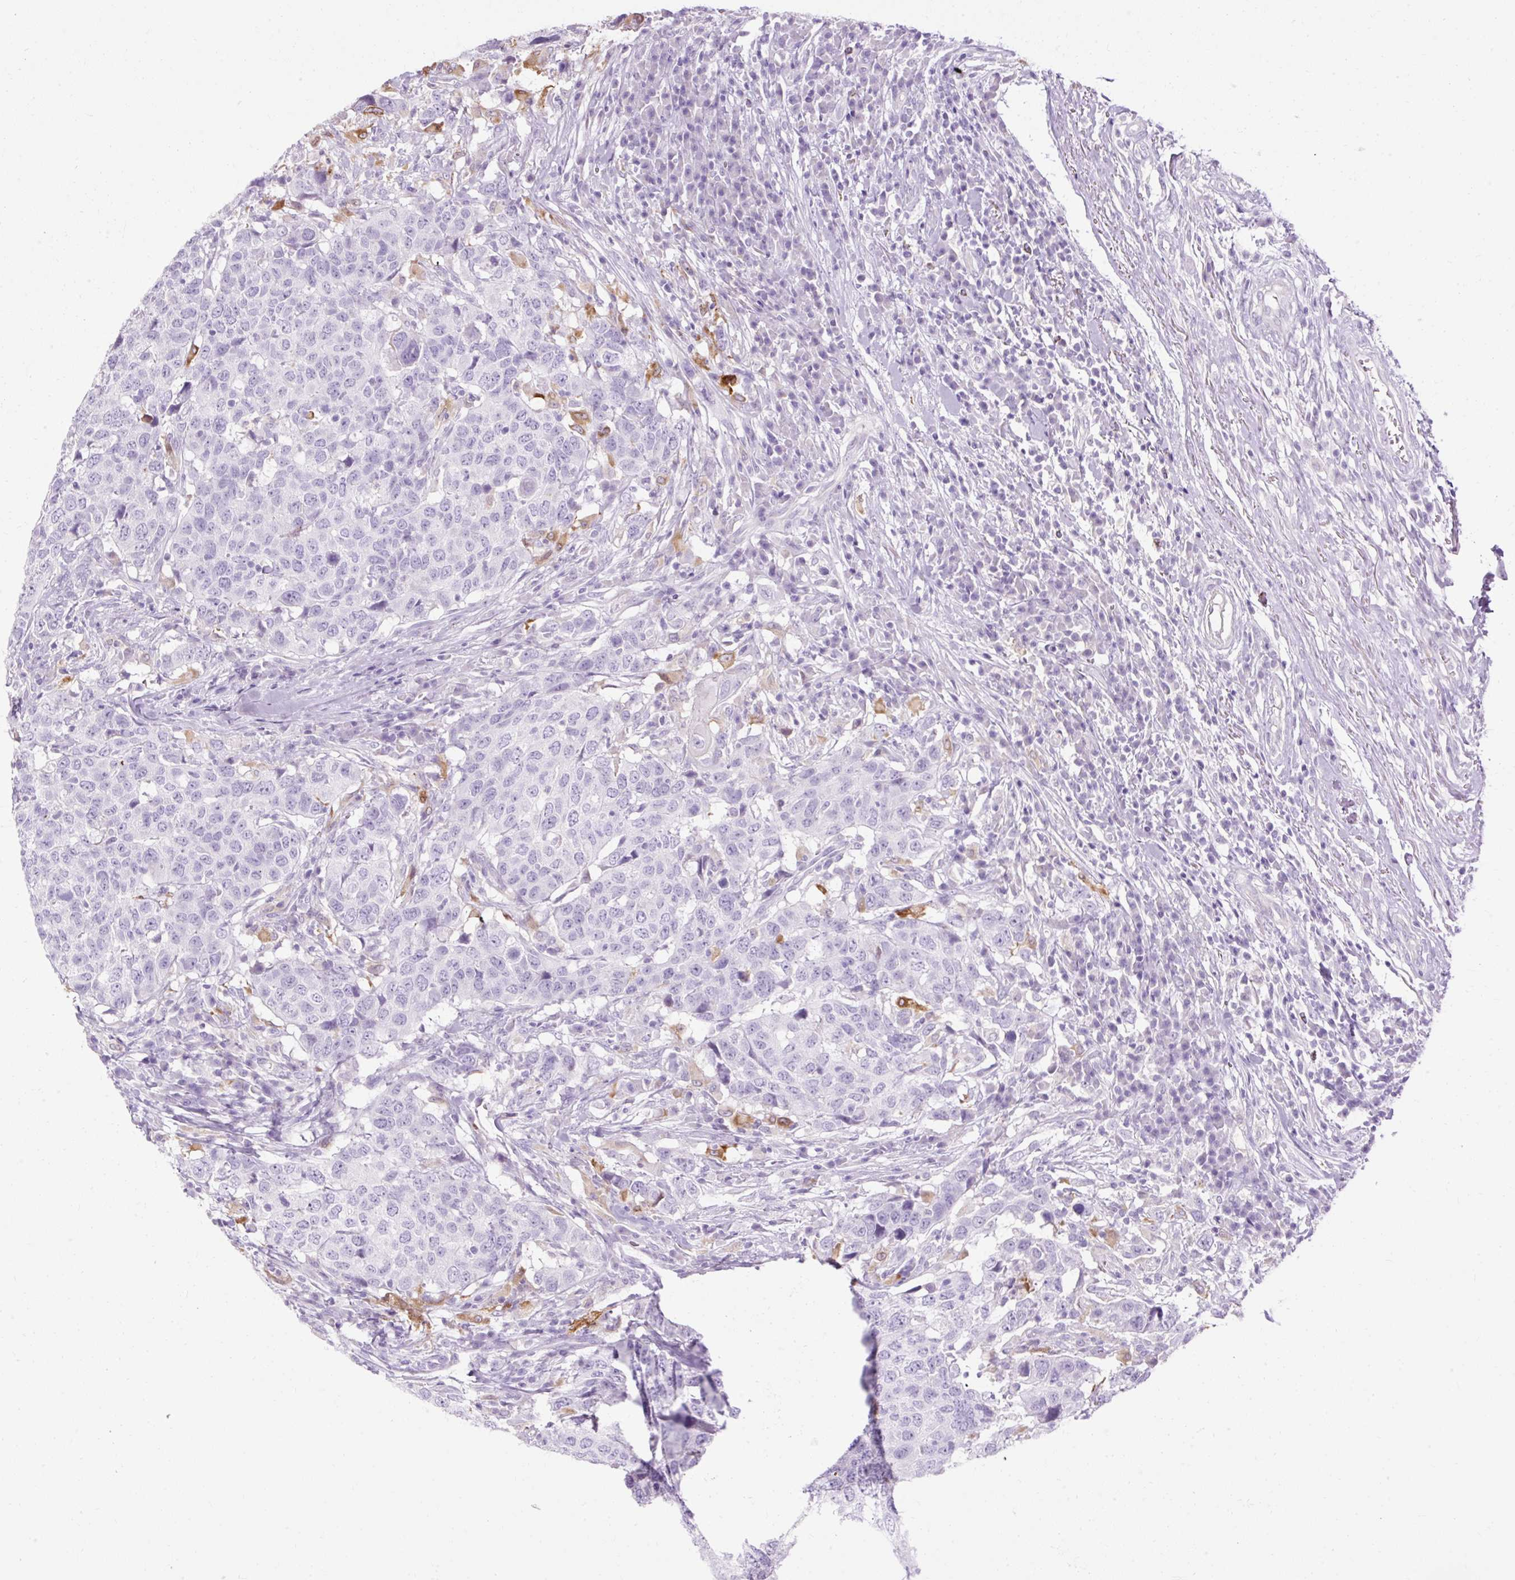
{"staining": {"intensity": "negative", "quantity": "none", "location": "none"}, "tissue": "head and neck cancer", "cell_type": "Tumor cells", "image_type": "cancer", "snomed": [{"axis": "morphology", "description": "Normal tissue, NOS"}, {"axis": "morphology", "description": "Squamous cell carcinoma, NOS"}, {"axis": "topography", "description": "Skeletal muscle"}, {"axis": "topography", "description": "Vascular tissue"}, {"axis": "topography", "description": "Peripheral nerve tissue"}, {"axis": "topography", "description": "Head-Neck"}], "caption": "This is an immunohistochemistry (IHC) histopathology image of human head and neck cancer (squamous cell carcinoma). There is no positivity in tumor cells.", "gene": "HSD11B1", "patient": {"sex": "male", "age": 66}}